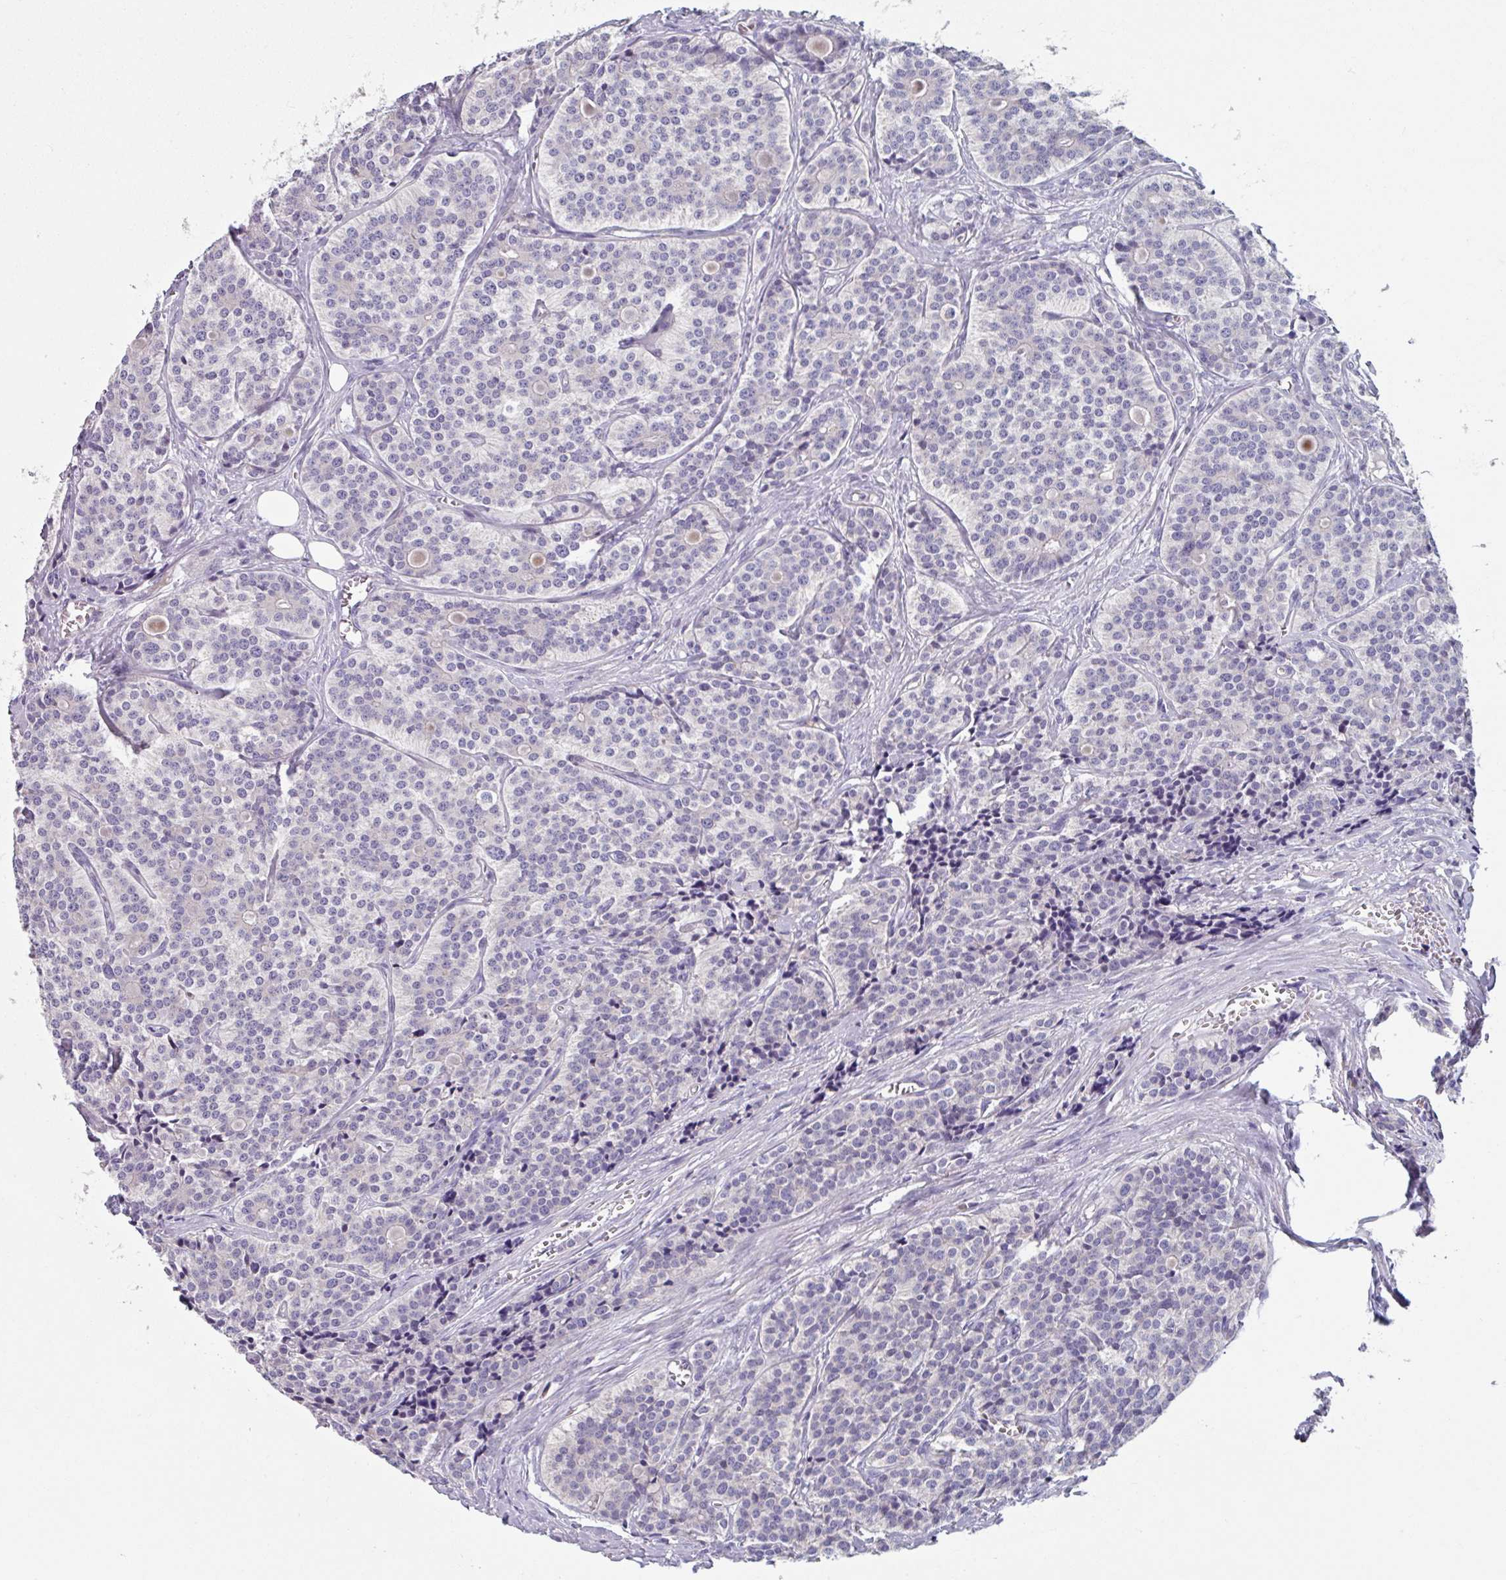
{"staining": {"intensity": "negative", "quantity": "none", "location": "none"}, "tissue": "carcinoid", "cell_type": "Tumor cells", "image_type": "cancer", "snomed": [{"axis": "morphology", "description": "Carcinoid, malignant, NOS"}, {"axis": "topography", "description": "Small intestine"}], "caption": "IHC micrograph of neoplastic tissue: human carcinoid stained with DAB (3,3'-diaminobenzidine) exhibits no significant protein expression in tumor cells.", "gene": "TMEM132A", "patient": {"sex": "male", "age": 63}}